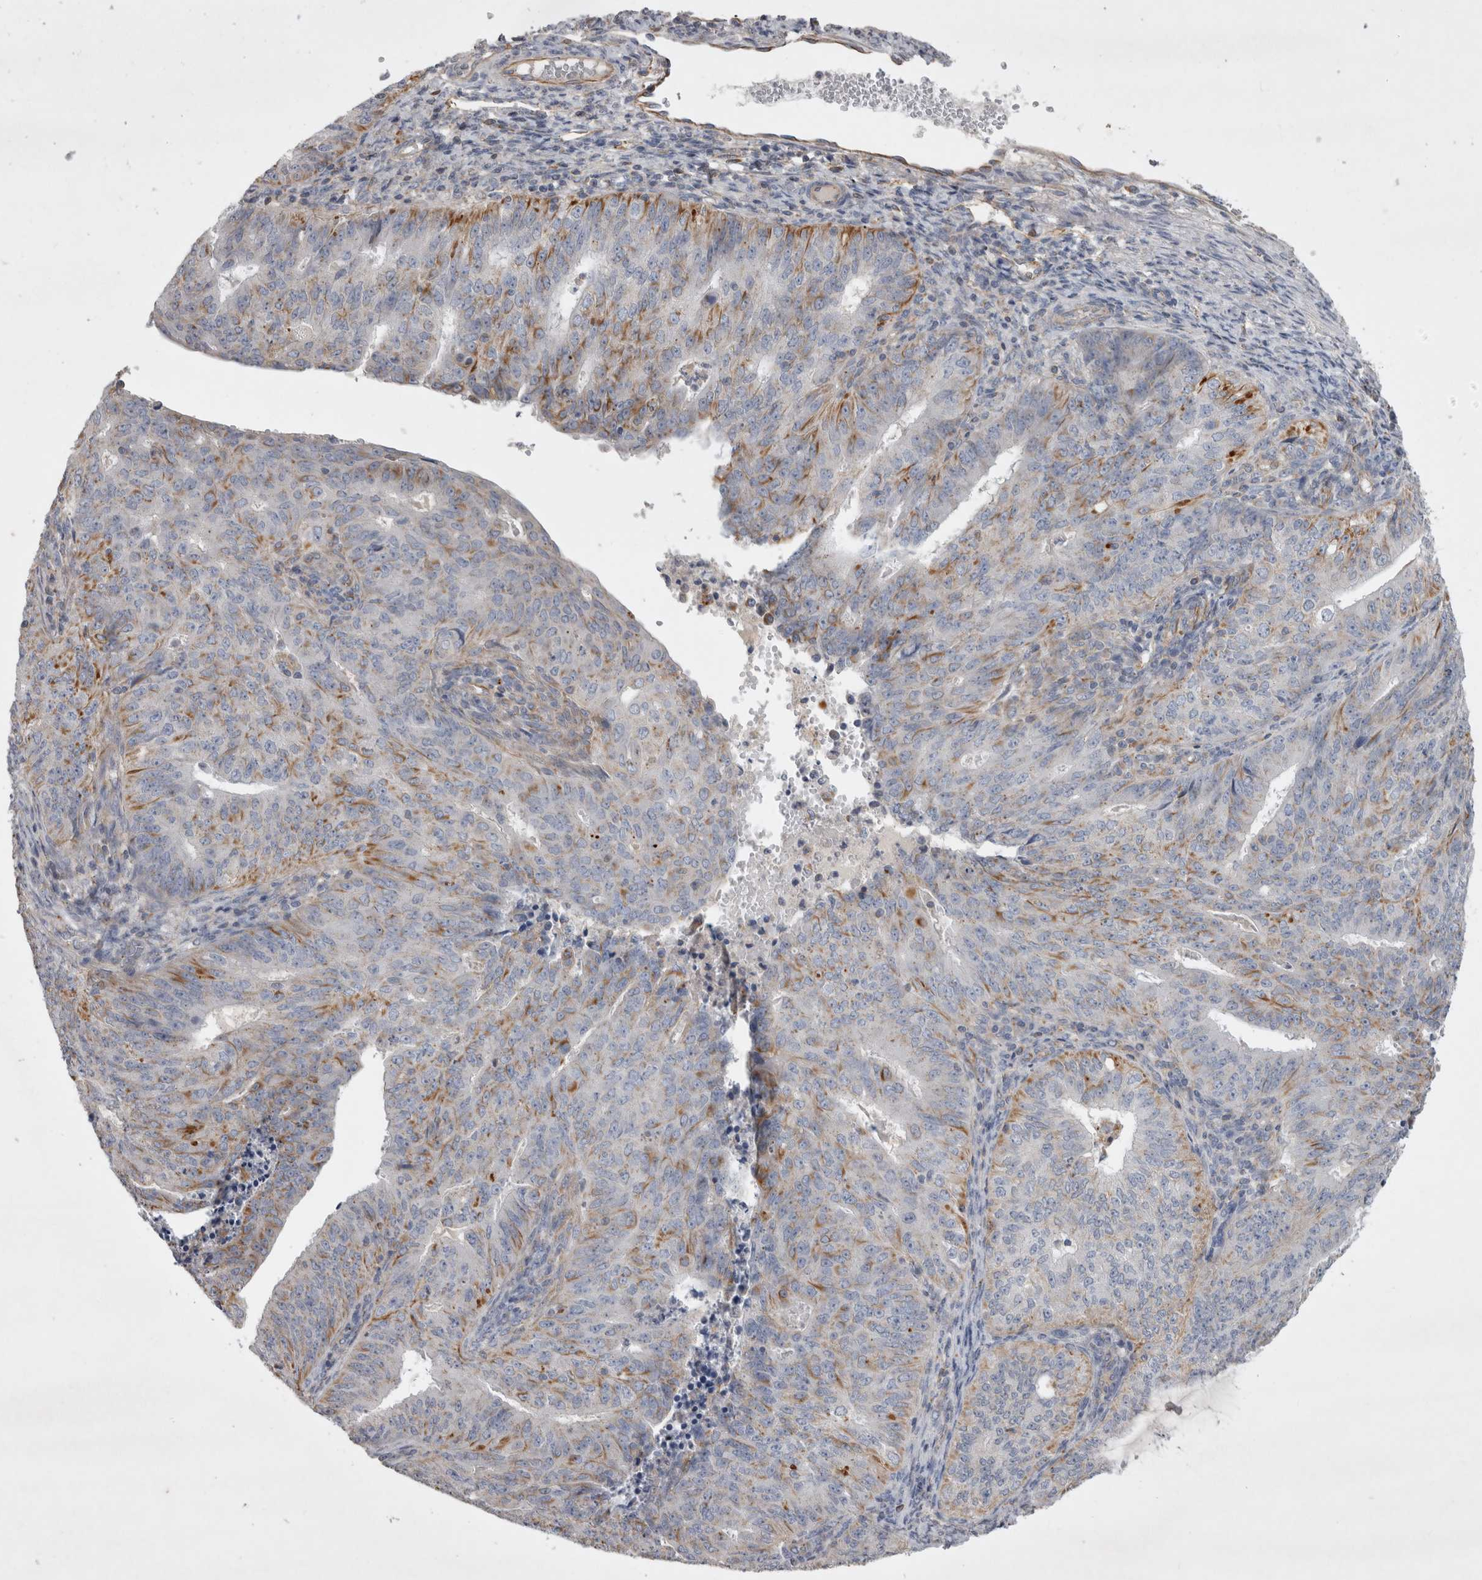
{"staining": {"intensity": "moderate", "quantity": "25%-75%", "location": "cytoplasmic/membranous"}, "tissue": "endometrial cancer", "cell_type": "Tumor cells", "image_type": "cancer", "snomed": [{"axis": "morphology", "description": "Adenocarcinoma, NOS"}, {"axis": "topography", "description": "Endometrium"}], "caption": "Moderate cytoplasmic/membranous protein staining is present in about 25%-75% of tumor cells in endometrial cancer (adenocarcinoma).", "gene": "STRADB", "patient": {"sex": "female", "age": 32}}